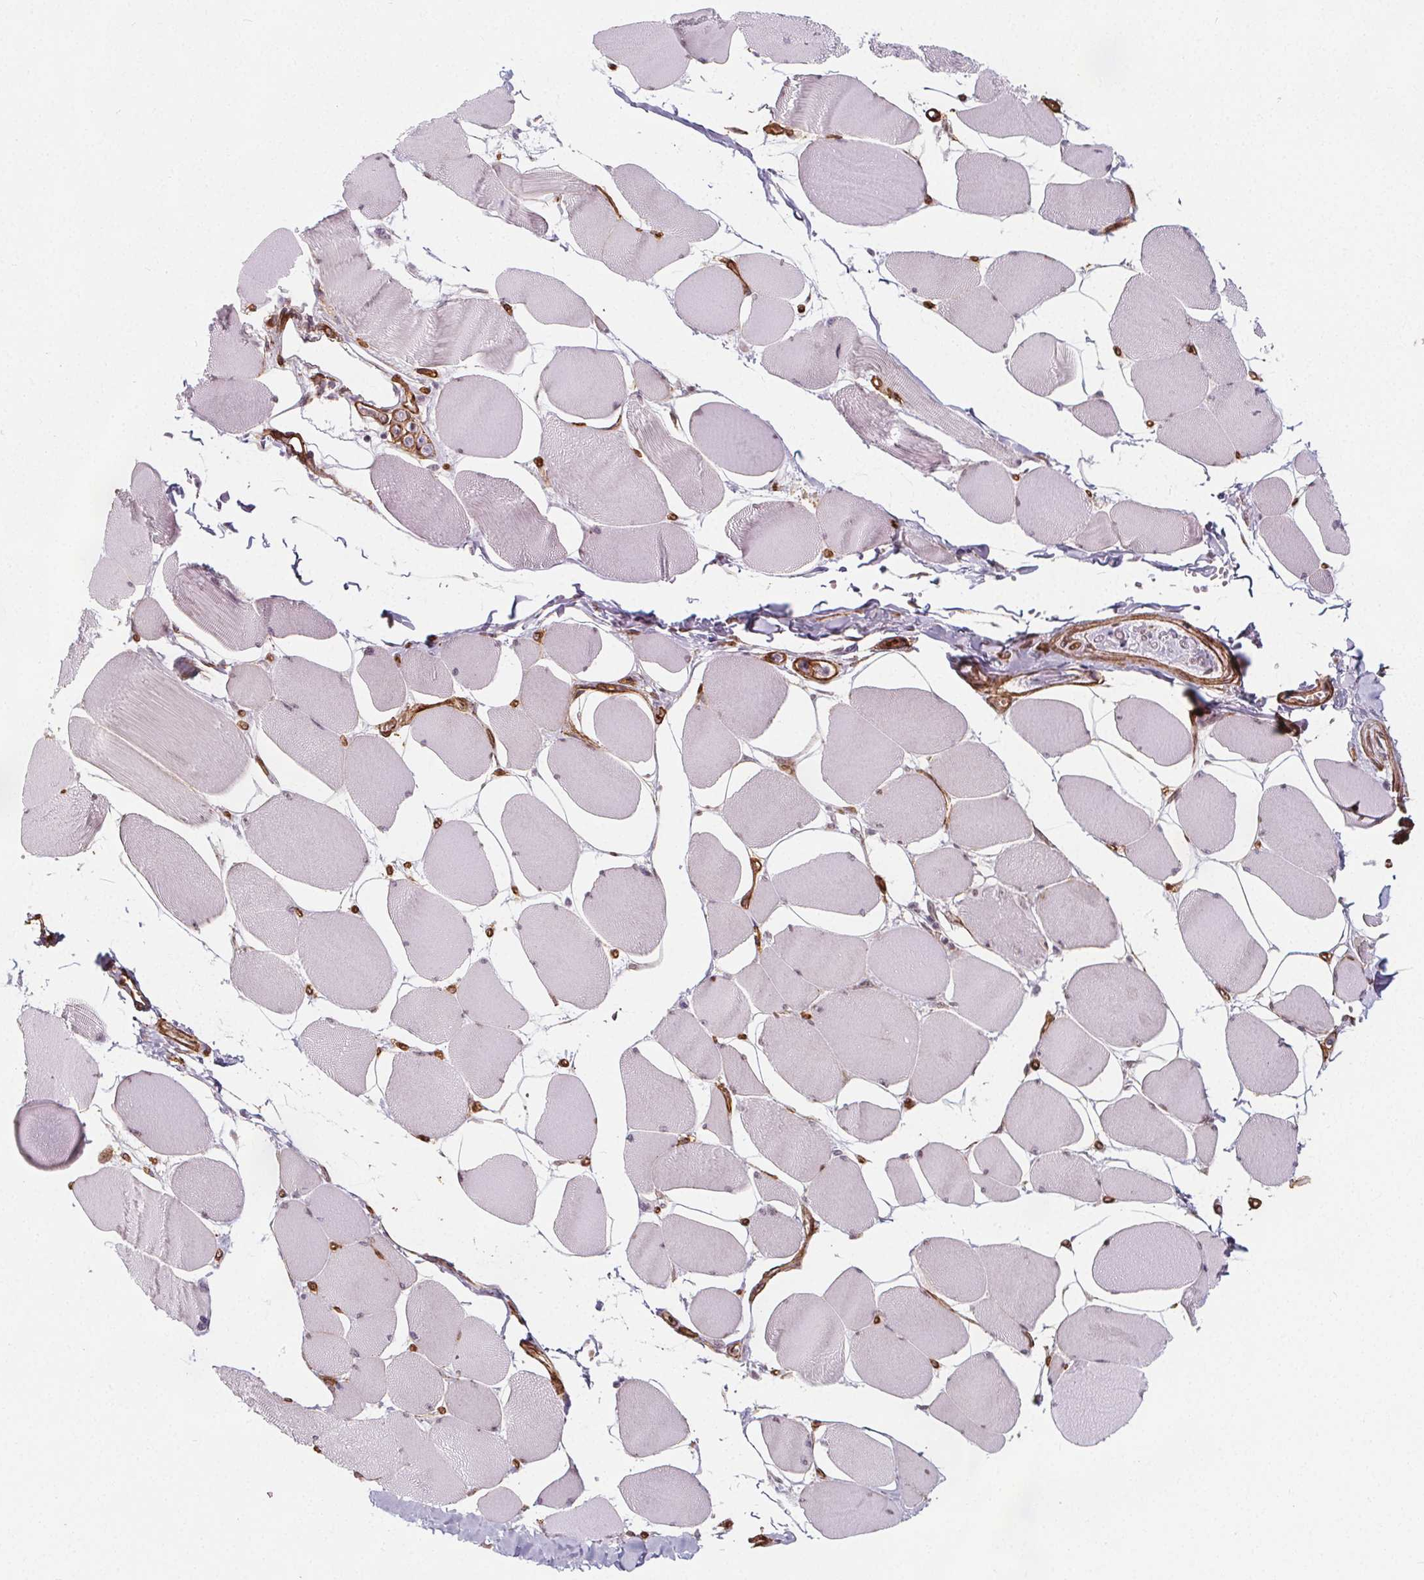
{"staining": {"intensity": "negative", "quantity": "none", "location": "none"}, "tissue": "skeletal muscle", "cell_type": "Myocytes", "image_type": "normal", "snomed": [{"axis": "morphology", "description": "Normal tissue, NOS"}, {"axis": "topography", "description": "Skeletal muscle"}], "caption": "This is an immunohistochemistry (IHC) image of benign skeletal muscle. There is no staining in myocytes.", "gene": "HAS1", "patient": {"sex": "female", "age": 75}}